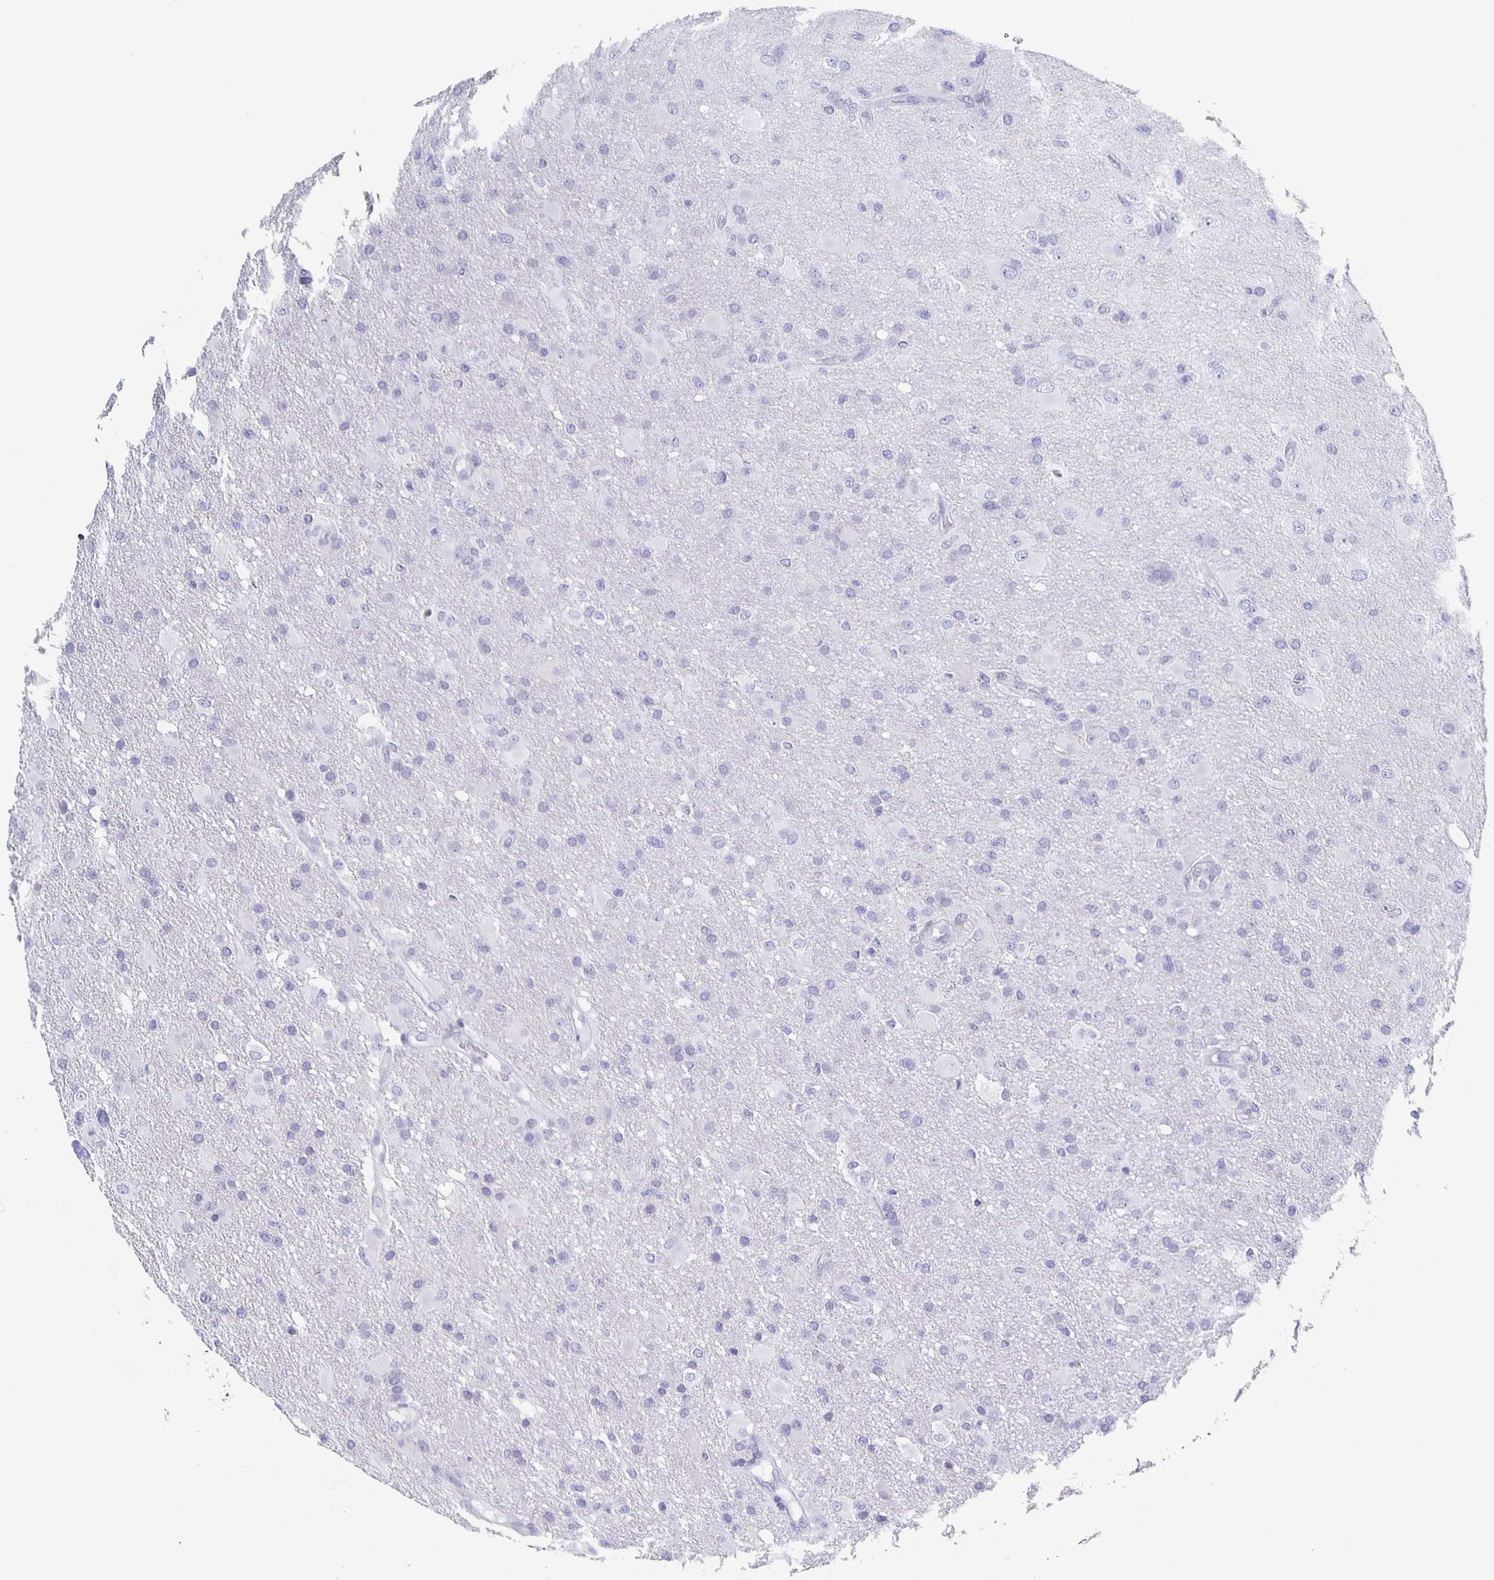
{"staining": {"intensity": "negative", "quantity": "none", "location": "none"}, "tissue": "glioma", "cell_type": "Tumor cells", "image_type": "cancer", "snomed": [{"axis": "morphology", "description": "Glioma, malignant, High grade"}, {"axis": "topography", "description": "Brain"}], "caption": "Immunohistochemical staining of human malignant glioma (high-grade) exhibits no significant positivity in tumor cells. (Brightfield microscopy of DAB (3,3'-diaminobenzidine) IHC at high magnification).", "gene": "CCDC17", "patient": {"sex": "male", "age": 53}}